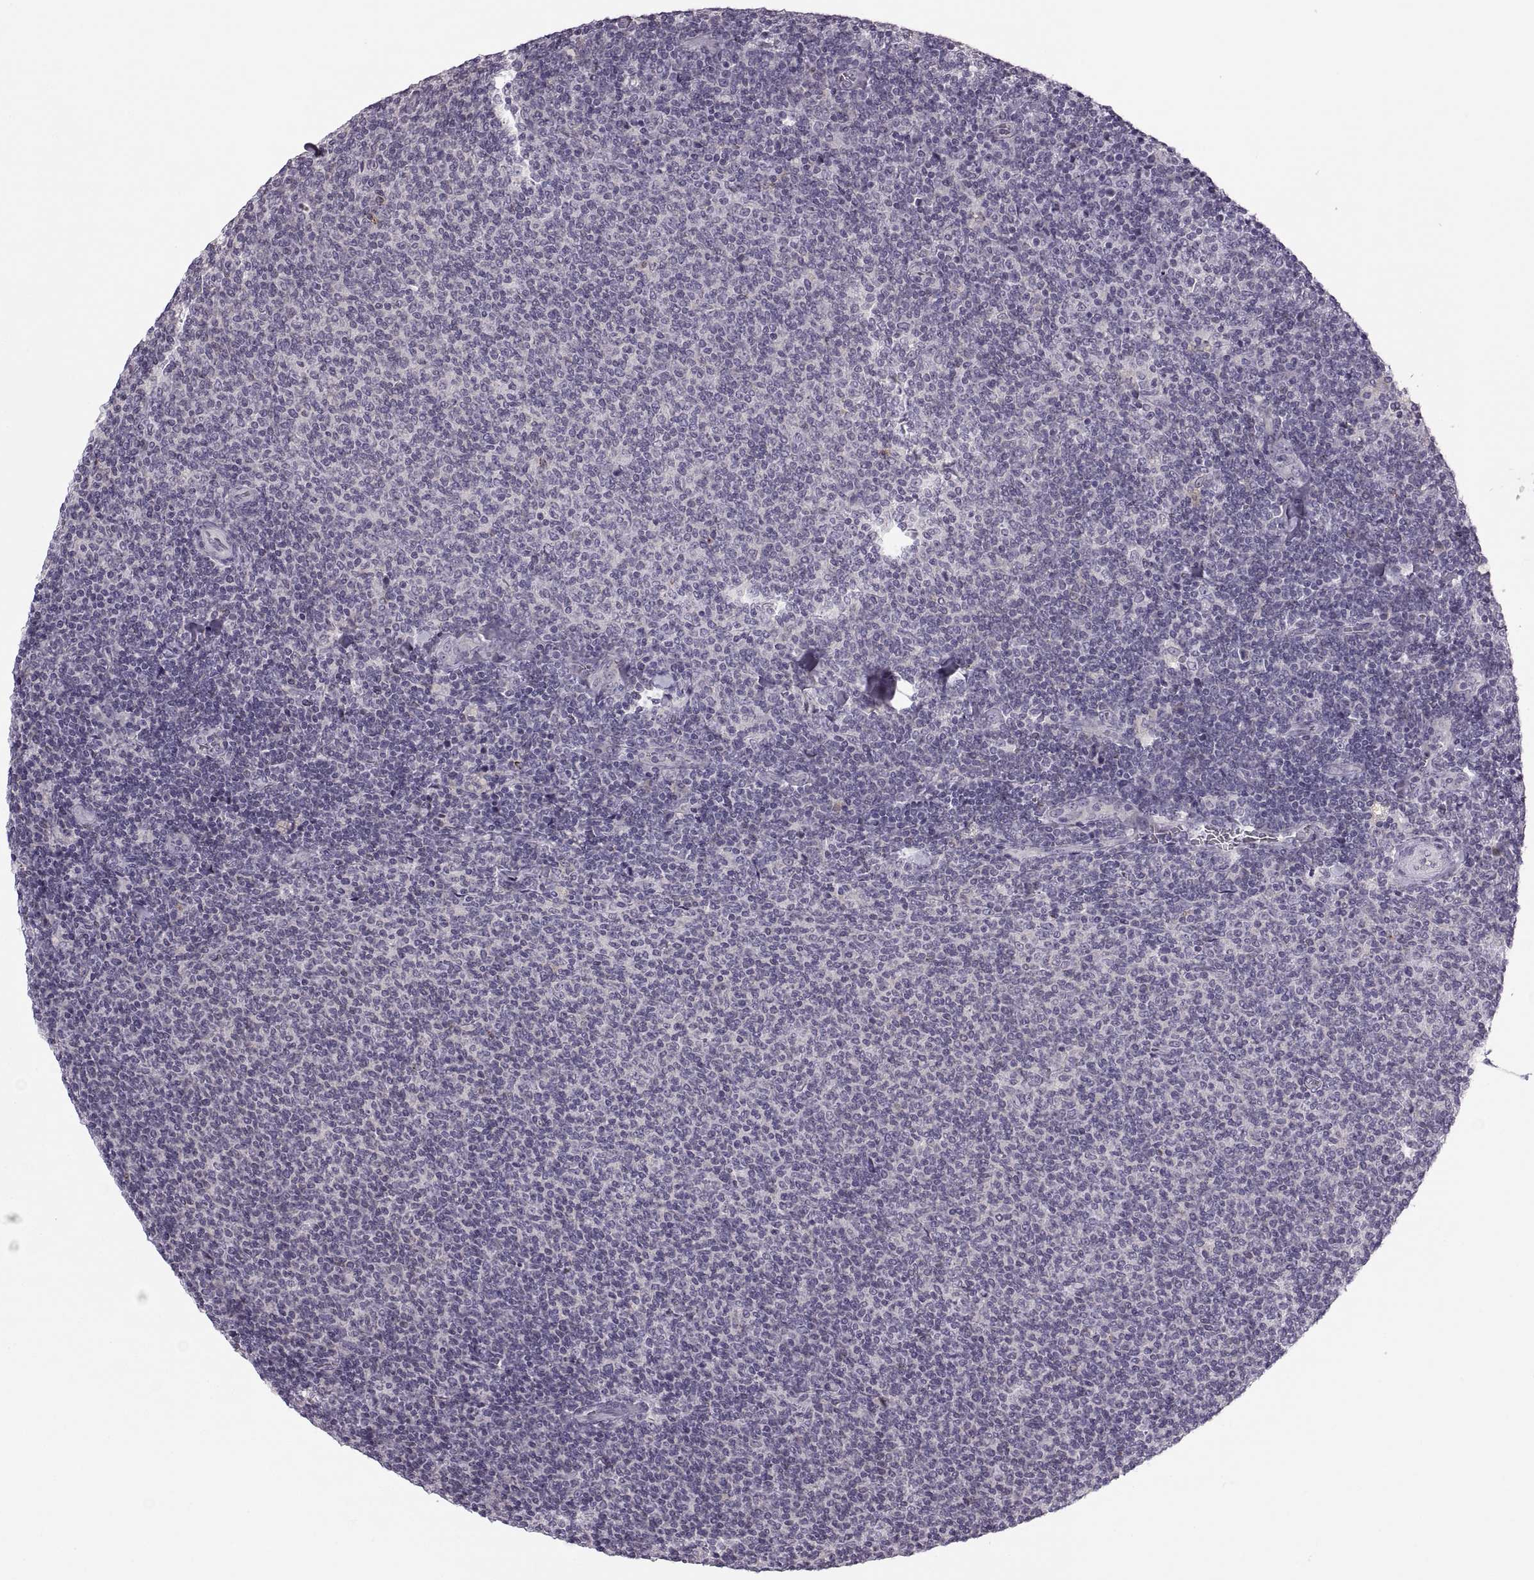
{"staining": {"intensity": "negative", "quantity": "none", "location": "none"}, "tissue": "lymphoma", "cell_type": "Tumor cells", "image_type": "cancer", "snomed": [{"axis": "morphology", "description": "Malignant lymphoma, non-Hodgkin's type, Low grade"}, {"axis": "topography", "description": "Lymph node"}], "caption": "Lymphoma stained for a protein using immunohistochemistry (IHC) reveals no positivity tumor cells.", "gene": "H2AP", "patient": {"sex": "male", "age": 52}}